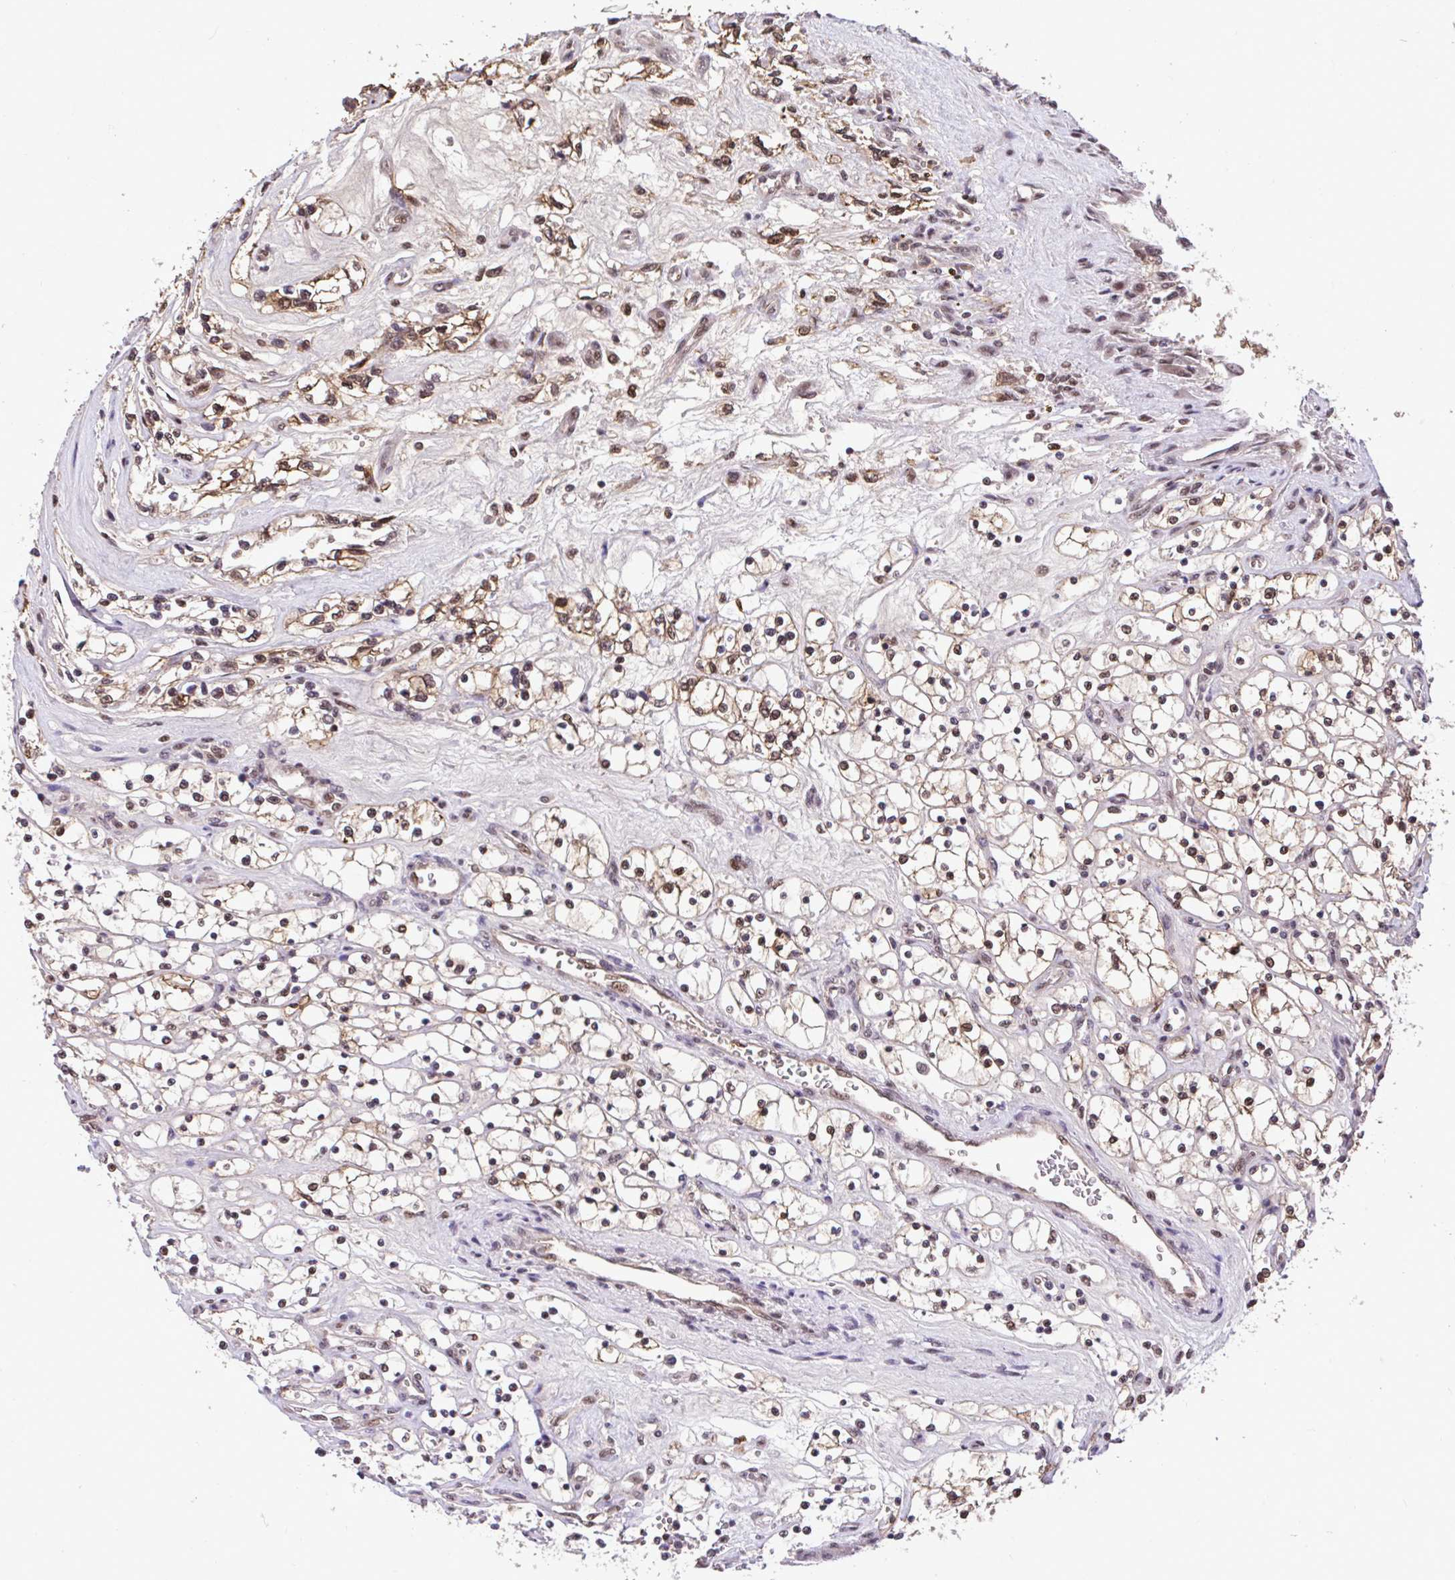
{"staining": {"intensity": "weak", "quantity": ">75%", "location": "nuclear"}, "tissue": "renal cancer", "cell_type": "Tumor cells", "image_type": "cancer", "snomed": [{"axis": "morphology", "description": "Adenocarcinoma, NOS"}, {"axis": "topography", "description": "Kidney"}], "caption": "A high-resolution histopathology image shows IHC staining of adenocarcinoma (renal), which demonstrates weak nuclear expression in approximately >75% of tumor cells.", "gene": "GLIS3", "patient": {"sex": "female", "age": 69}}